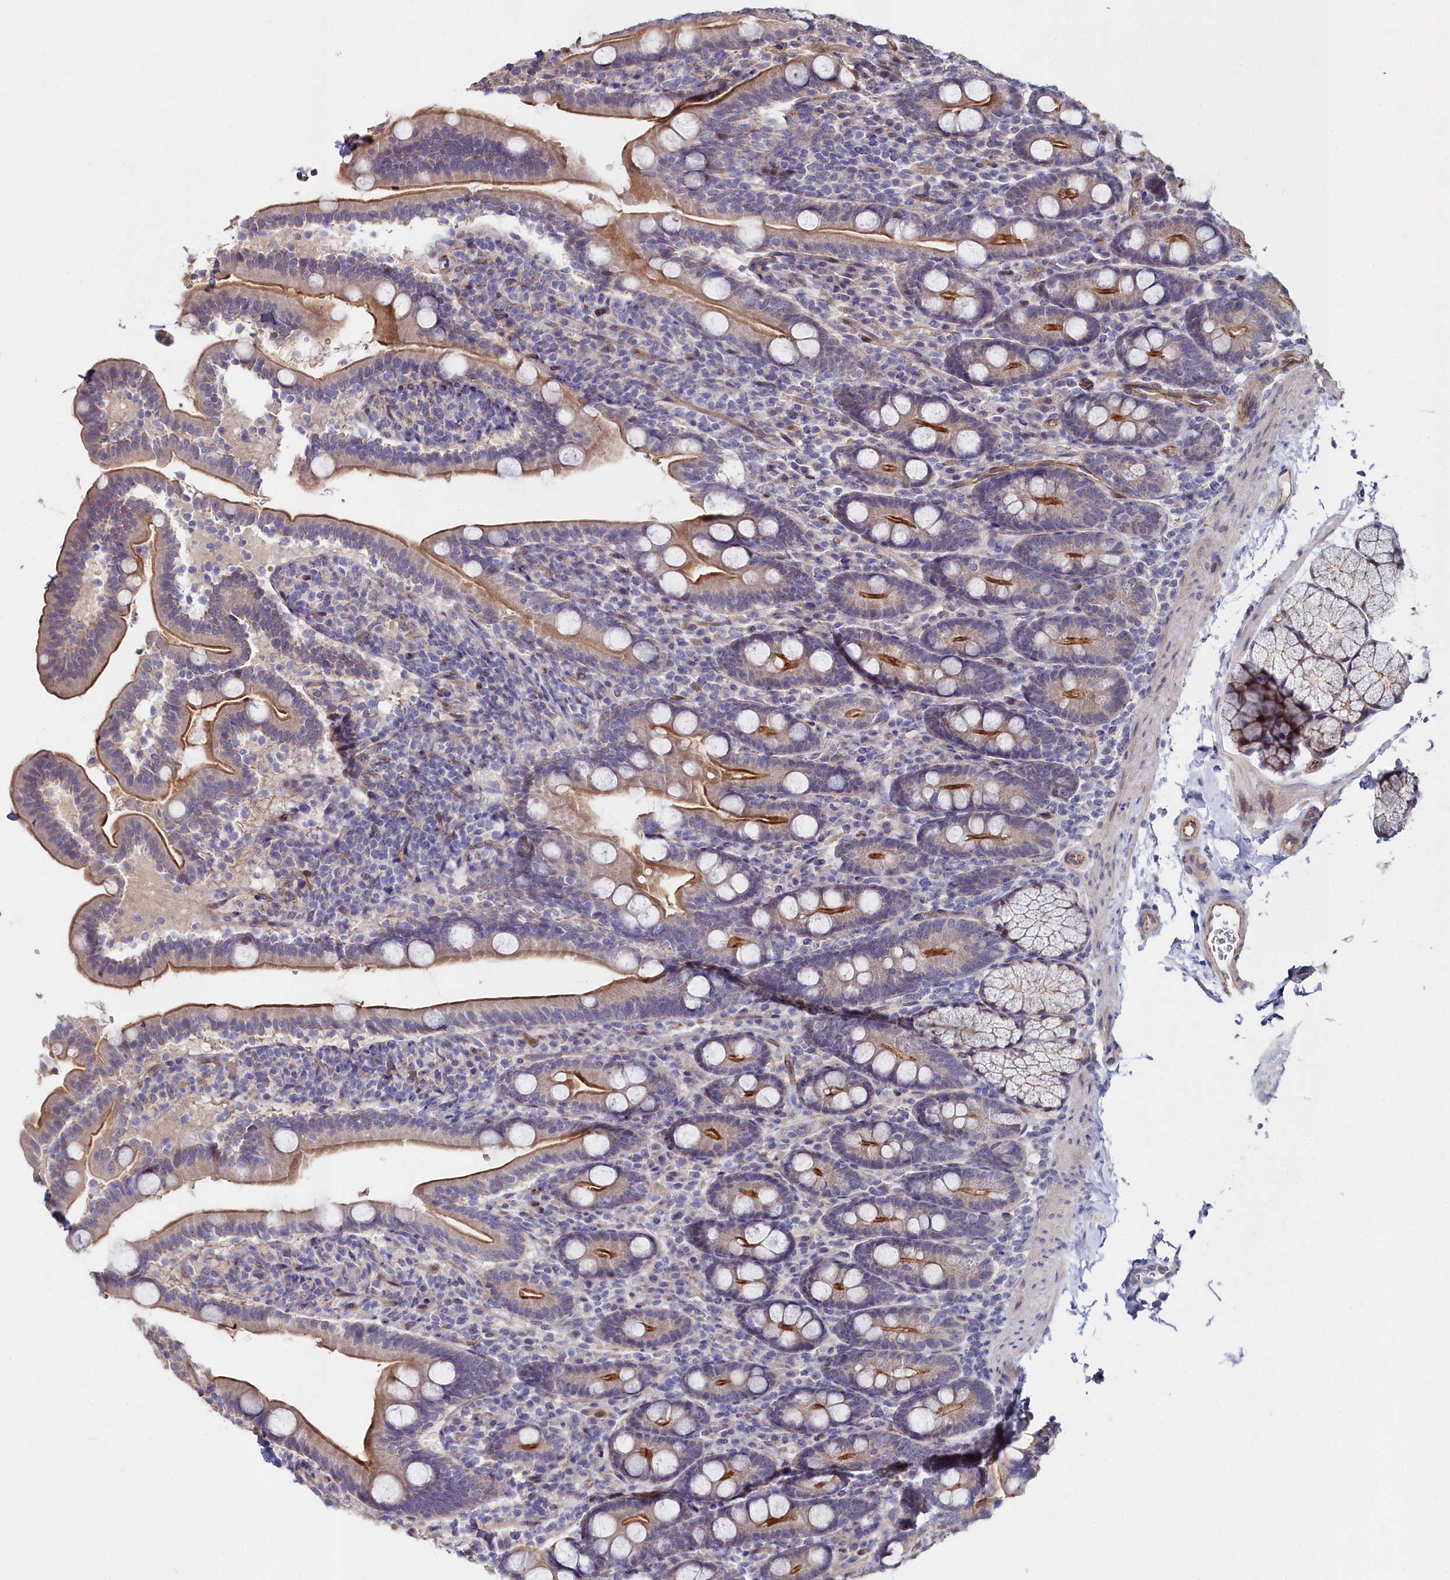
{"staining": {"intensity": "moderate", "quantity": ">75%", "location": "cytoplasmic/membranous"}, "tissue": "duodenum", "cell_type": "Glandular cells", "image_type": "normal", "snomed": [{"axis": "morphology", "description": "Normal tissue, NOS"}, {"axis": "topography", "description": "Duodenum"}], "caption": "Brown immunohistochemical staining in benign human duodenum shows moderate cytoplasmic/membranous positivity in approximately >75% of glandular cells. Using DAB (brown) and hematoxylin (blue) stains, captured at high magnification using brightfield microscopy.", "gene": "C4orf19", "patient": {"sex": "male", "age": 35}}